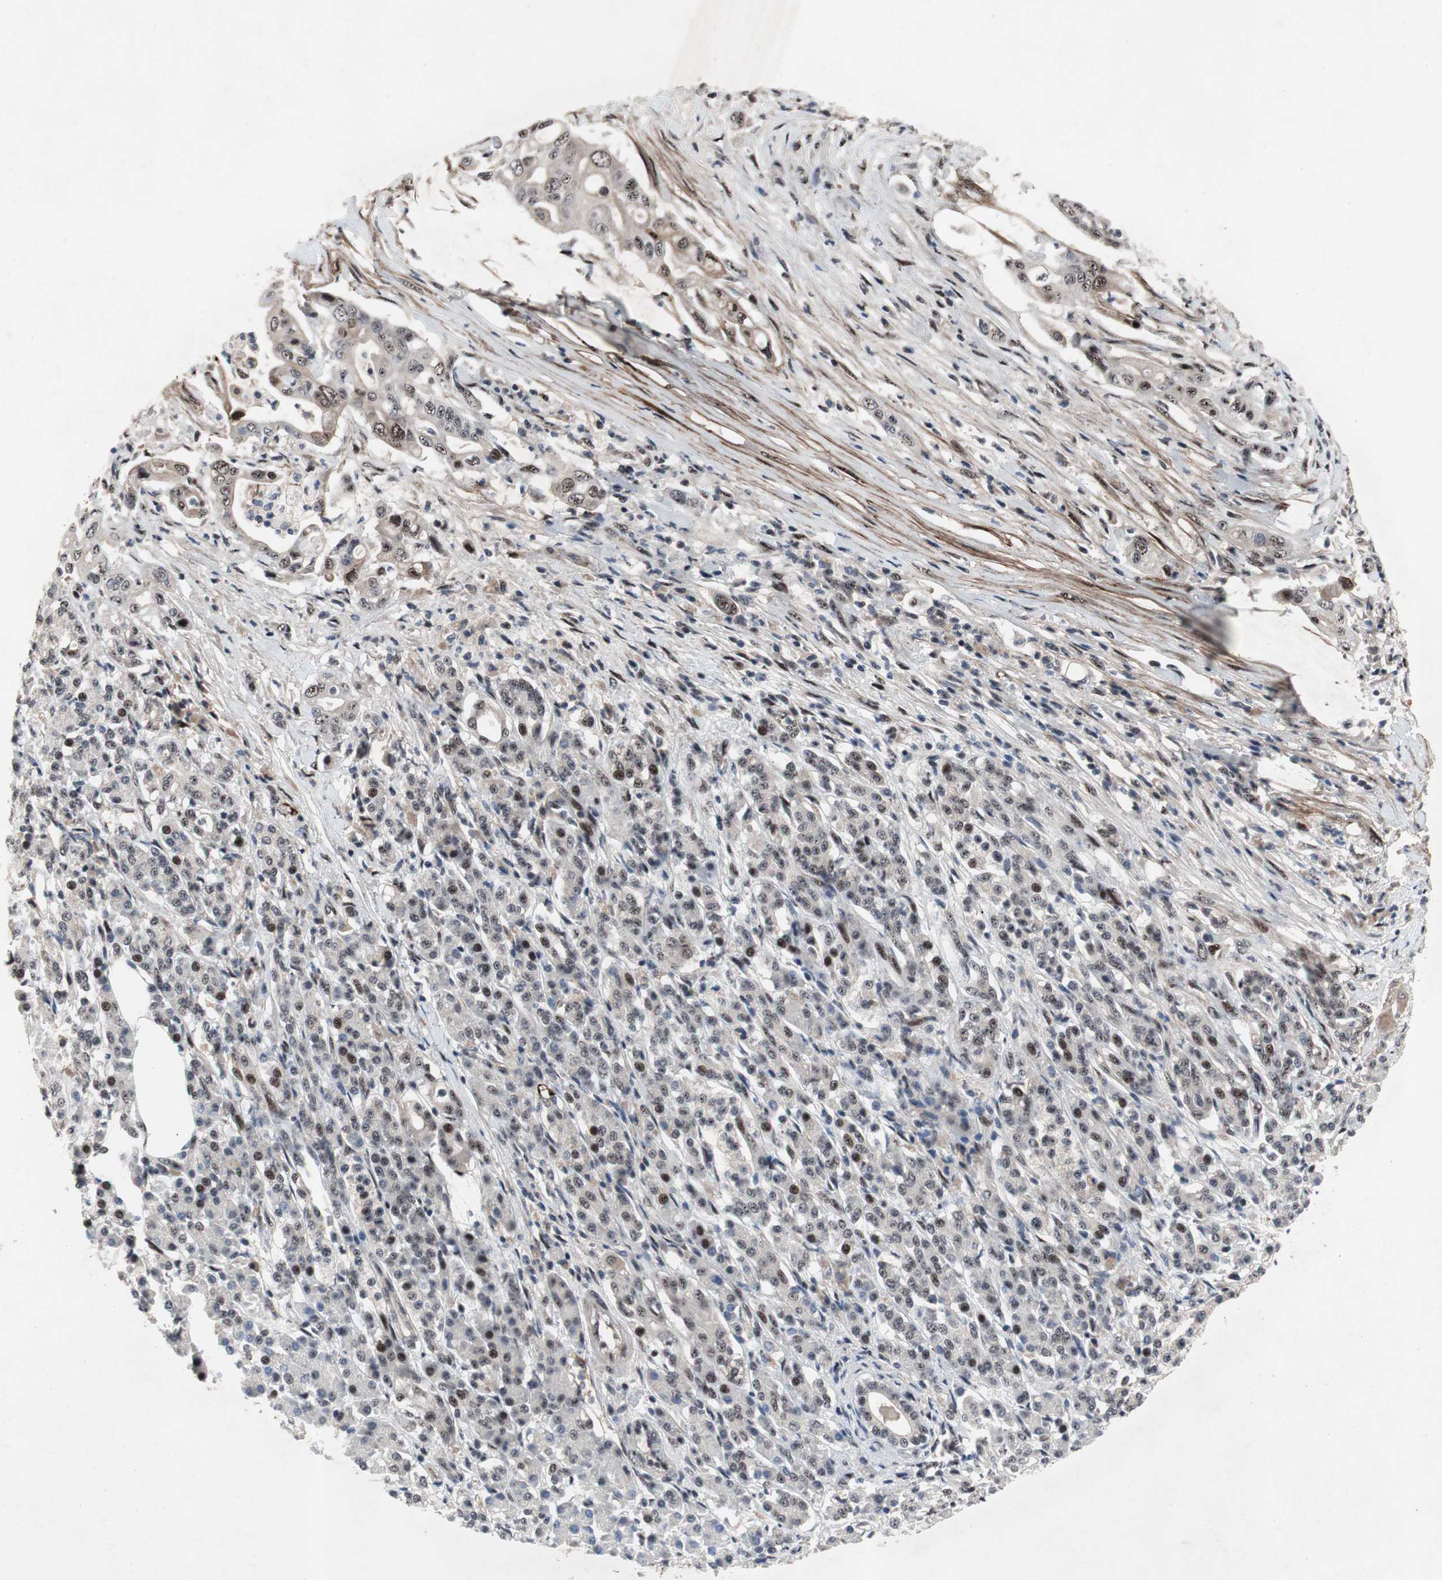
{"staining": {"intensity": "moderate", "quantity": "<25%", "location": "nuclear"}, "tissue": "pancreatic cancer", "cell_type": "Tumor cells", "image_type": "cancer", "snomed": [{"axis": "morphology", "description": "Normal tissue, NOS"}, {"axis": "topography", "description": "Pancreas"}], "caption": "Approximately <25% of tumor cells in human pancreatic cancer display moderate nuclear protein staining as visualized by brown immunohistochemical staining.", "gene": "SOX7", "patient": {"sex": "male", "age": 42}}